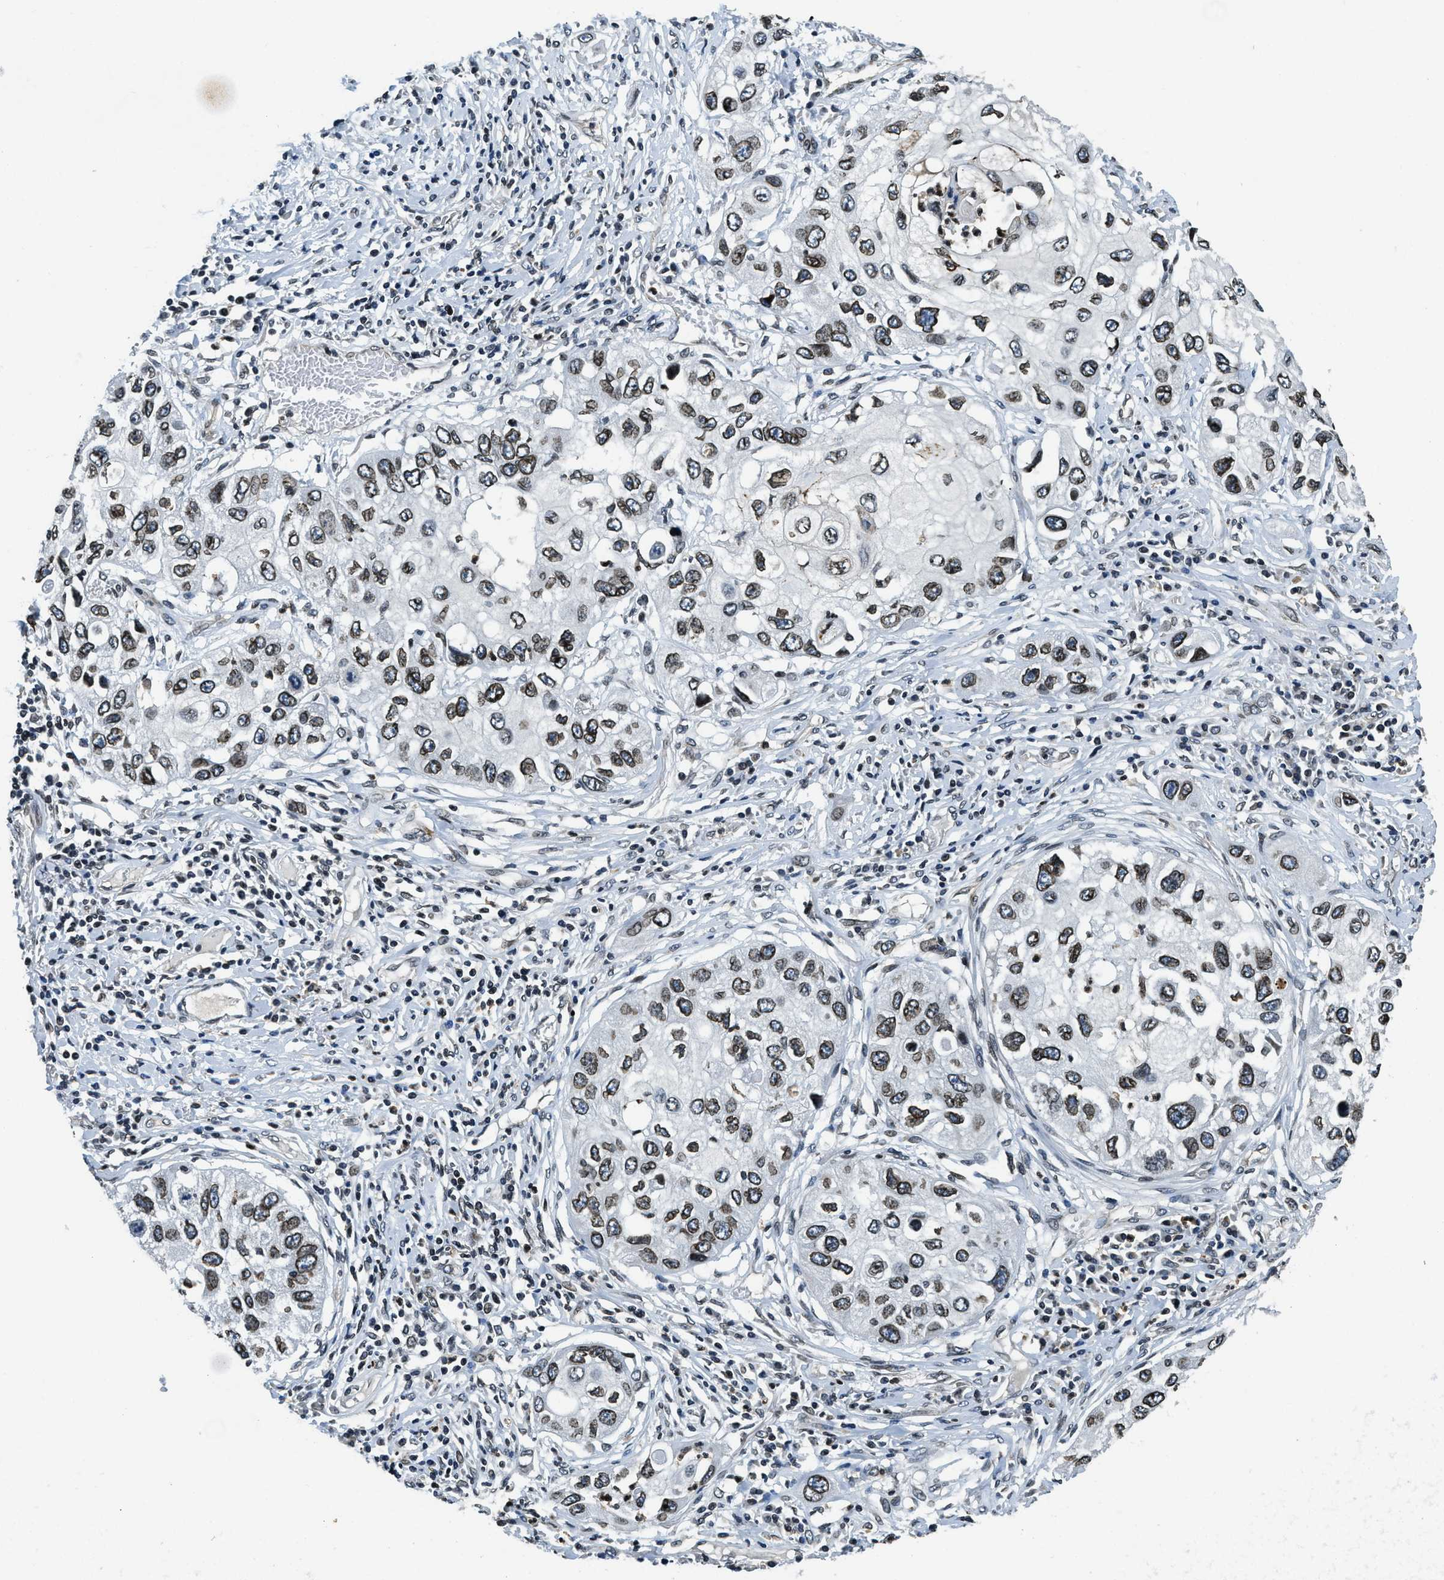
{"staining": {"intensity": "moderate", "quantity": ">75%", "location": "cytoplasmic/membranous,nuclear"}, "tissue": "lung cancer", "cell_type": "Tumor cells", "image_type": "cancer", "snomed": [{"axis": "morphology", "description": "Squamous cell carcinoma, NOS"}, {"axis": "topography", "description": "Lung"}], "caption": "DAB immunohistochemical staining of human squamous cell carcinoma (lung) exhibits moderate cytoplasmic/membranous and nuclear protein staining in about >75% of tumor cells. (IHC, brightfield microscopy, high magnification).", "gene": "ZC3HC1", "patient": {"sex": "male", "age": 71}}